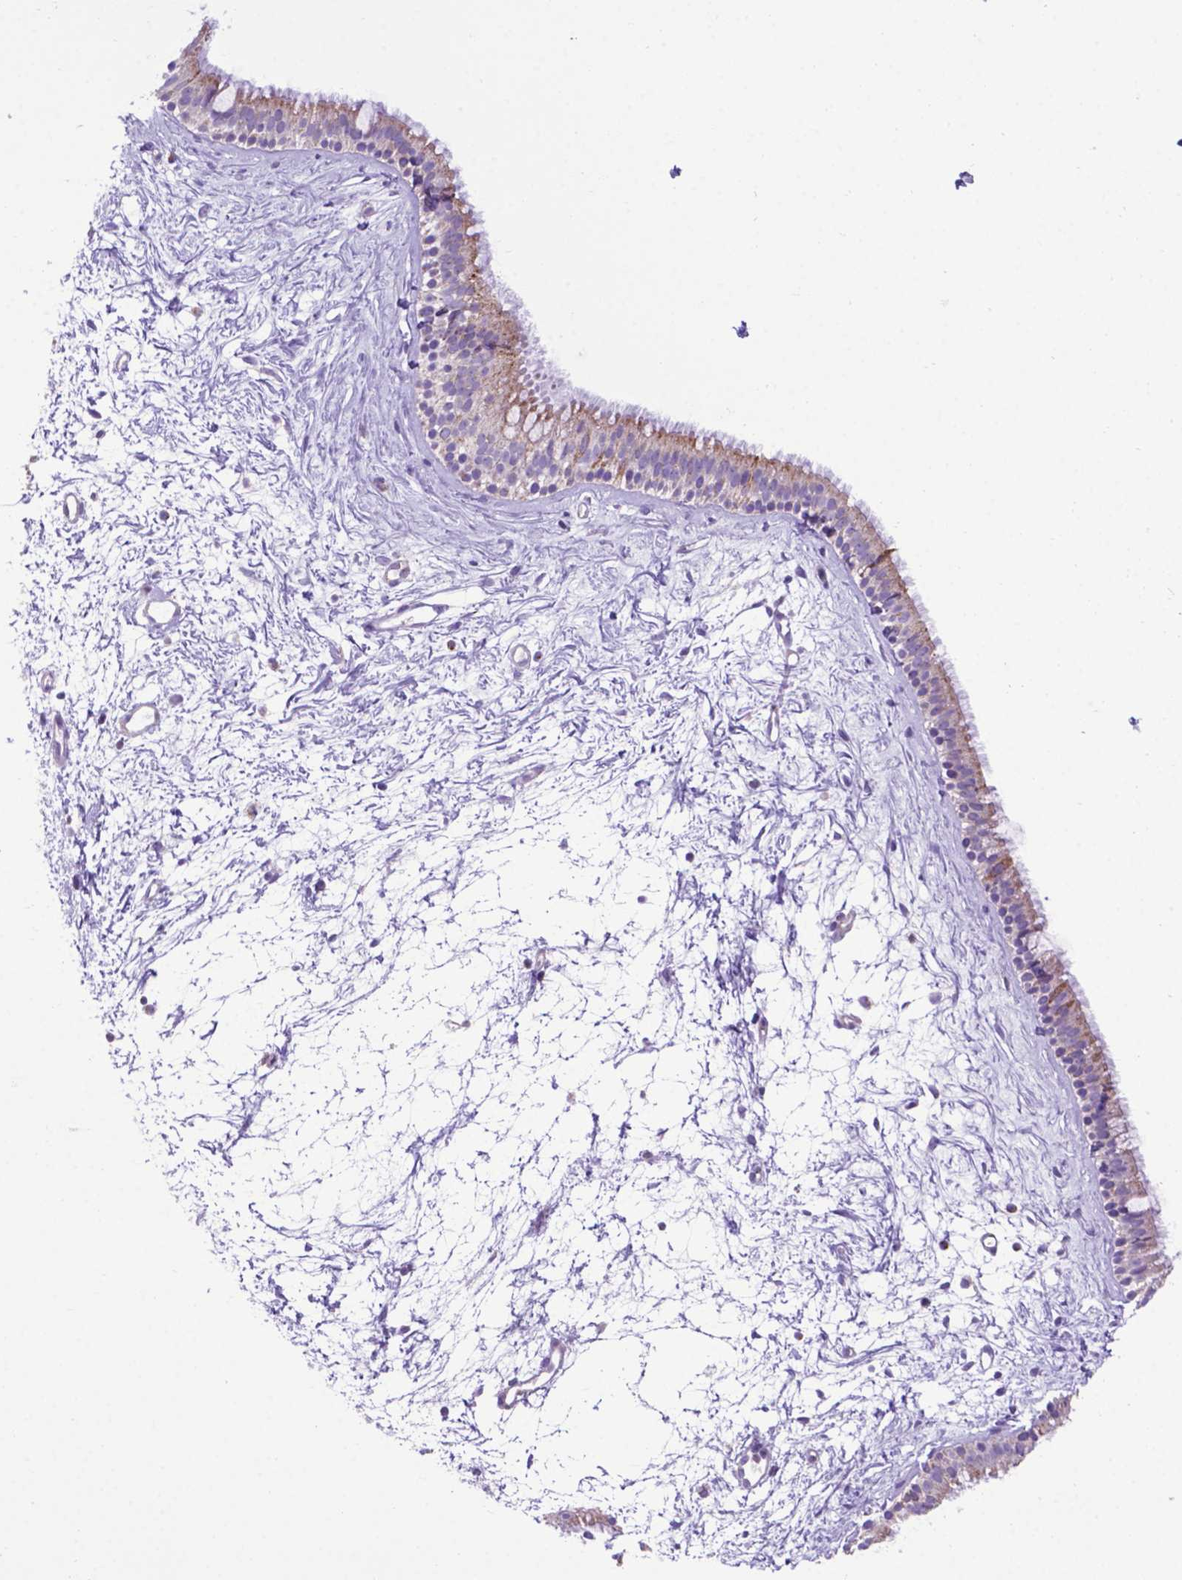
{"staining": {"intensity": "moderate", "quantity": ">75%", "location": "cytoplasmic/membranous"}, "tissue": "nasopharynx", "cell_type": "Respiratory epithelial cells", "image_type": "normal", "snomed": [{"axis": "morphology", "description": "Normal tissue, NOS"}, {"axis": "topography", "description": "Nasopharynx"}], "caption": "The micrograph exhibits immunohistochemical staining of normal nasopharynx. There is moderate cytoplasmic/membranous staining is seen in approximately >75% of respiratory epithelial cells.", "gene": "POU3F3", "patient": {"sex": "male", "age": 58}}